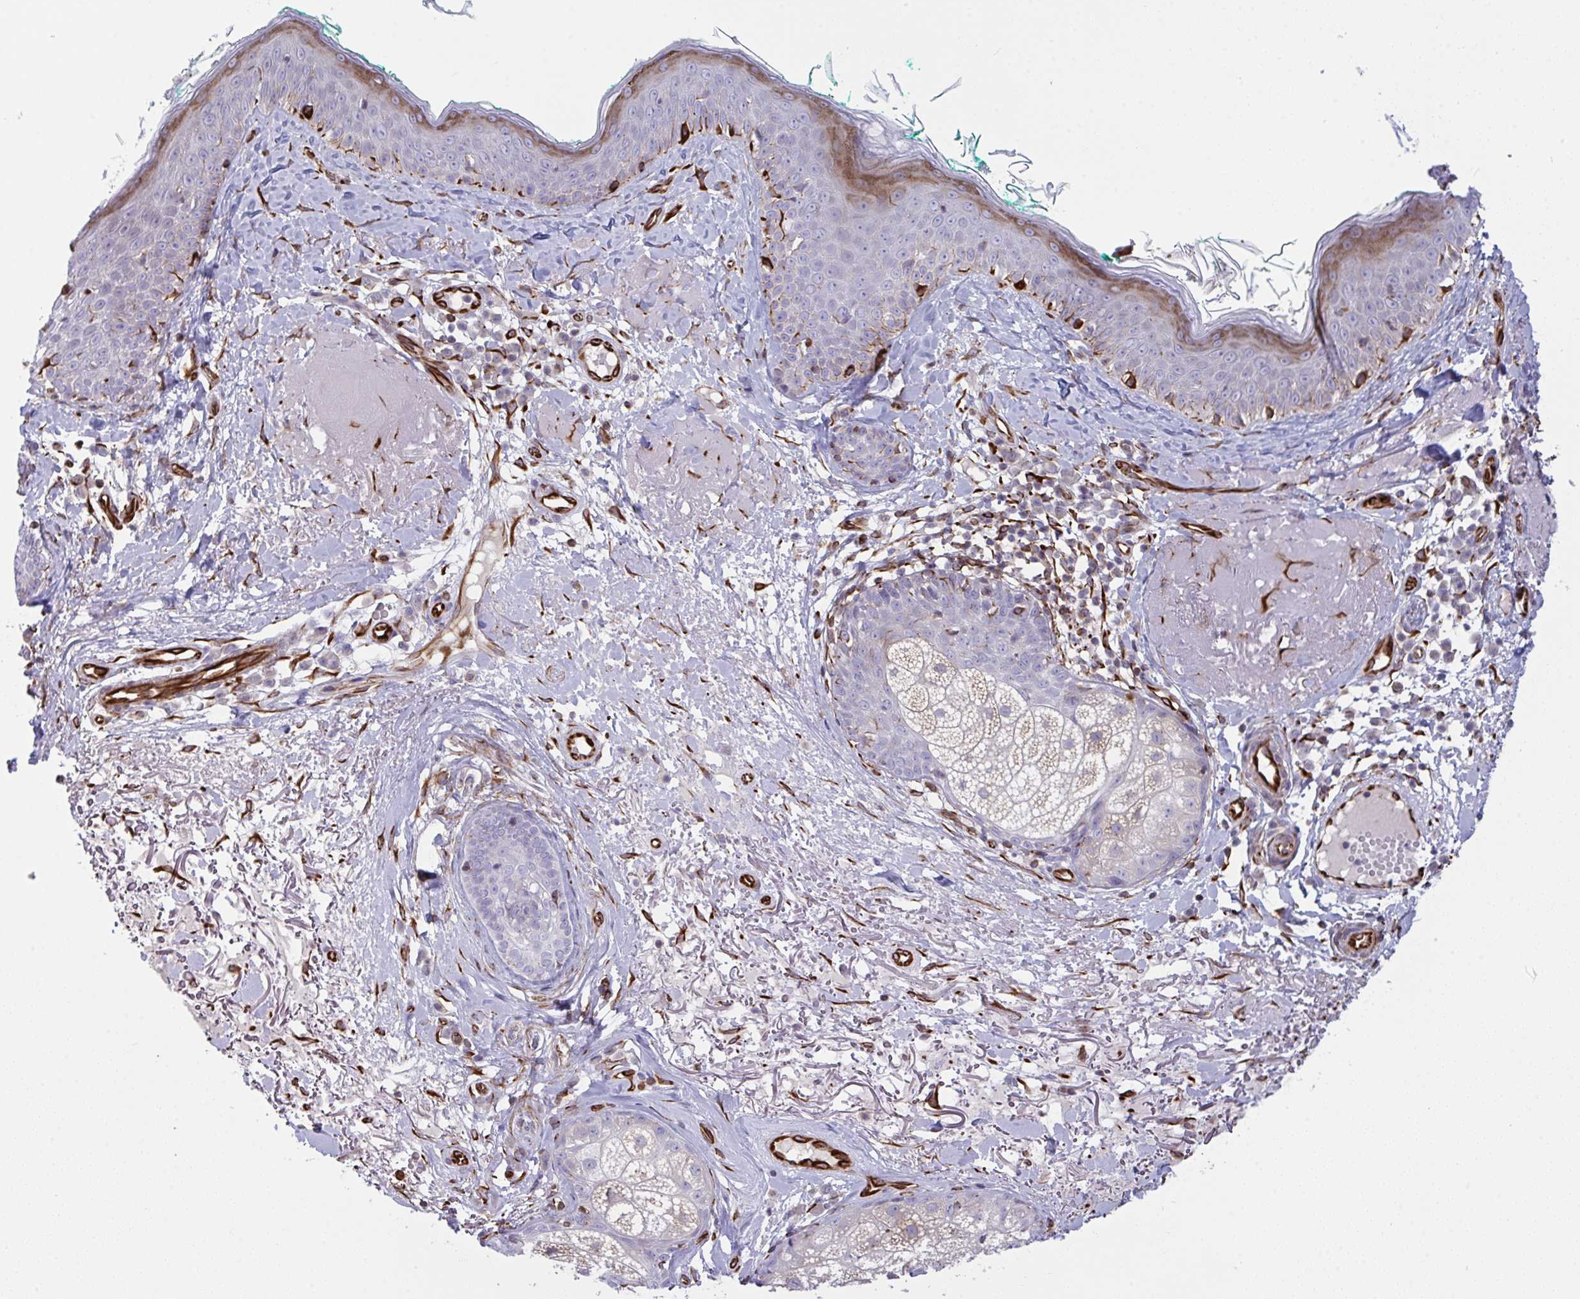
{"staining": {"intensity": "moderate", "quantity": ">75%", "location": "cytoplasmic/membranous"}, "tissue": "skin", "cell_type": "Fibroblasts", "image_type": "normal", "snomed": [{"axis": "morphology", "description": "Normal tissue, NOS"}, {"axis": "topography", "description": "Skin"}], "caption": "Protein expression by immunohistochemistry (IHC) demonstrates moderate cytoplasmic/membranous expression in about >75% of fibroblasts in unremarkable skin. The protein is shown in brown color, while the nuclei are stained blue.", "gene": "DCBLD1", "patient": {"sex": "male", "age": 73}}